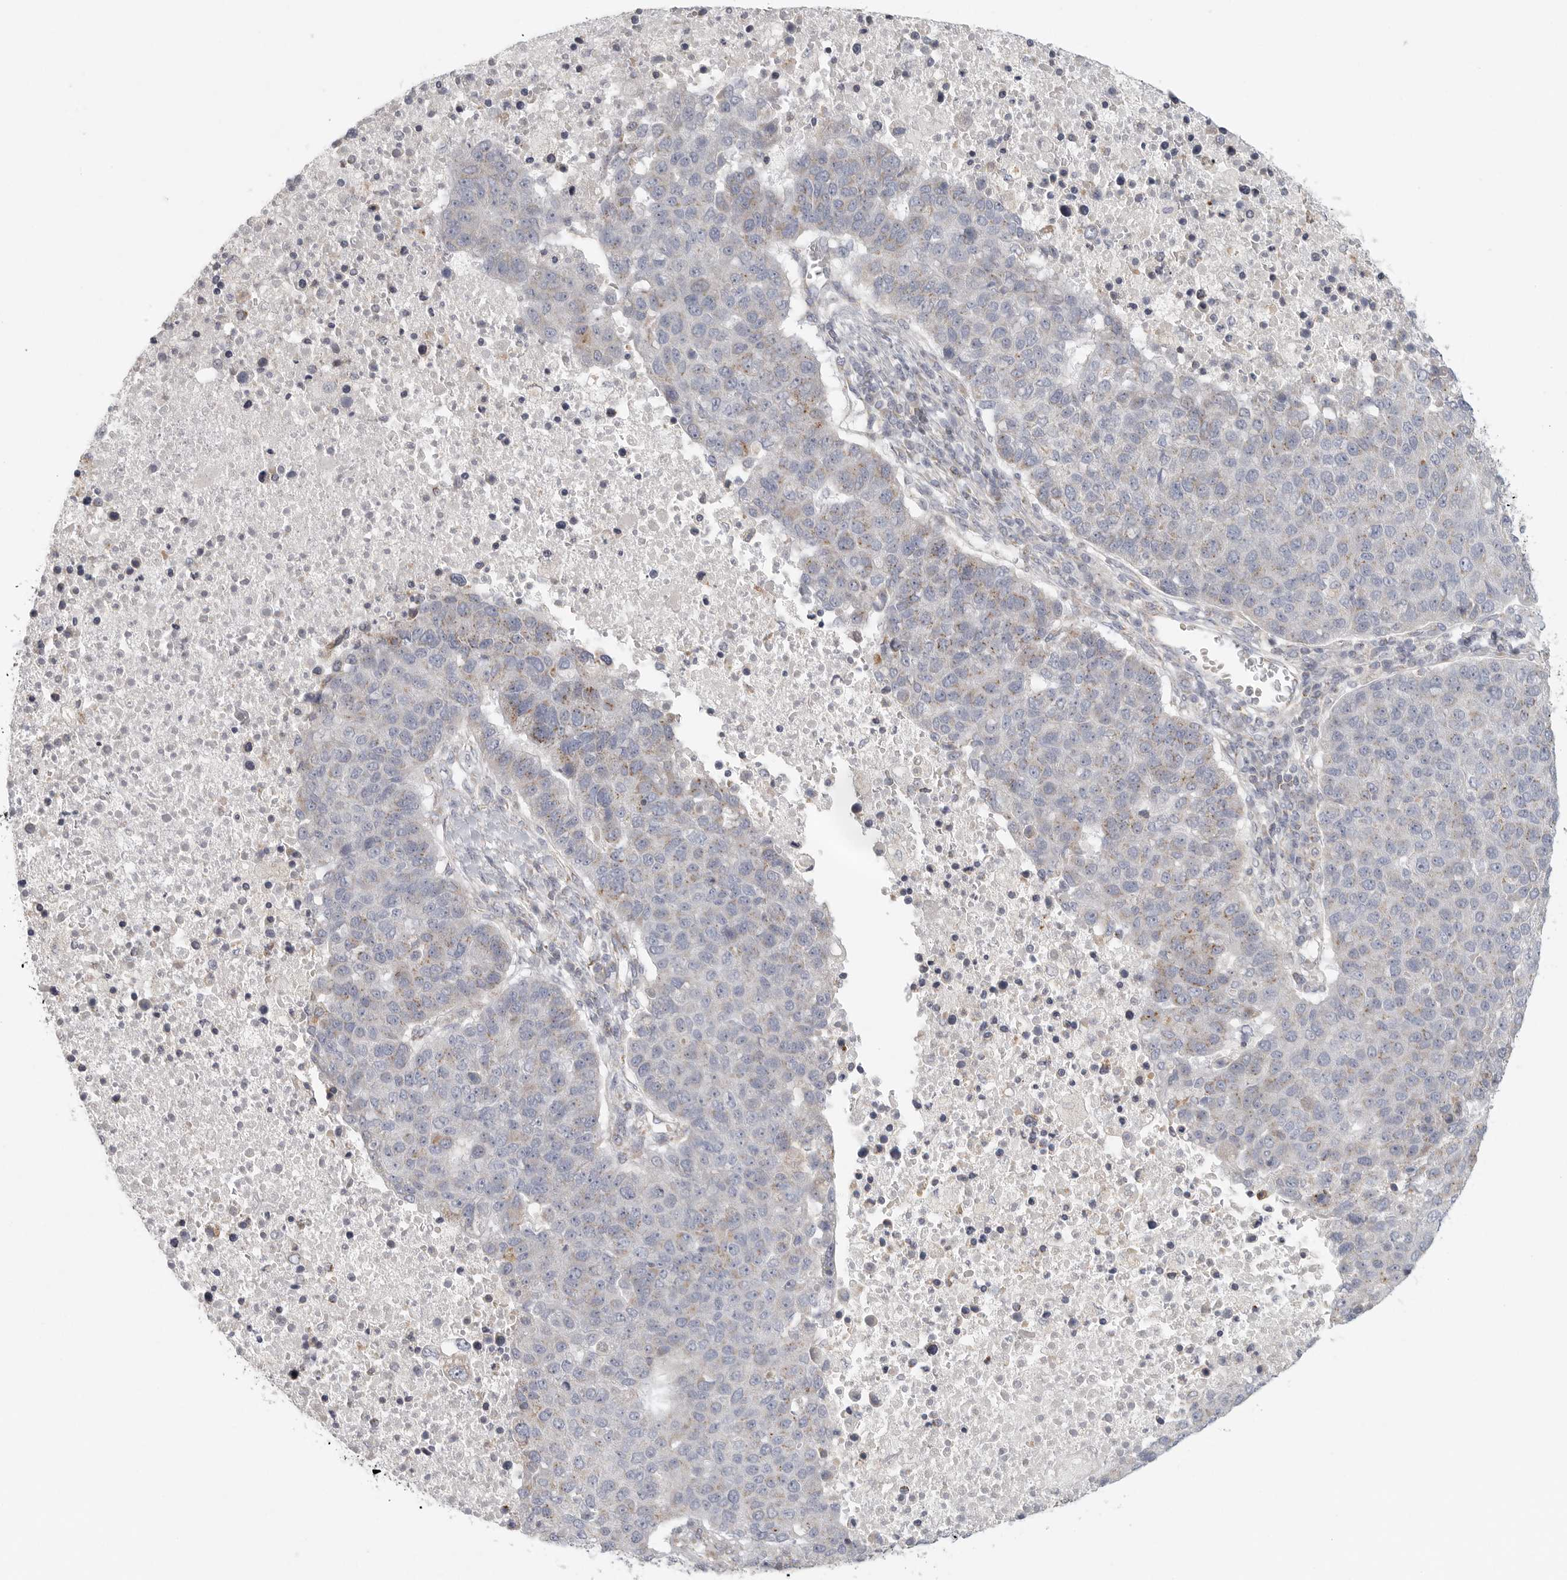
{"staining": {"intensity": "negative", "quantity": "none", "location": "none"}, "tissue": "pancreatic cancer", "cell_type": "Tumor cells", "image_type": "cancer", "snomed": [{"axis": "morphology", "description": "Adenocarcinoma, NOS"}, {"axis": "topography", "description": "Pancreas"}], "caption": "An image of pancreatic cancer (adenocarcinoma) stained for a protein exhibits no brown staining in tumor cells.", "gene": "SLC25A26", "patient": {"sex": "female", "age": 61}}